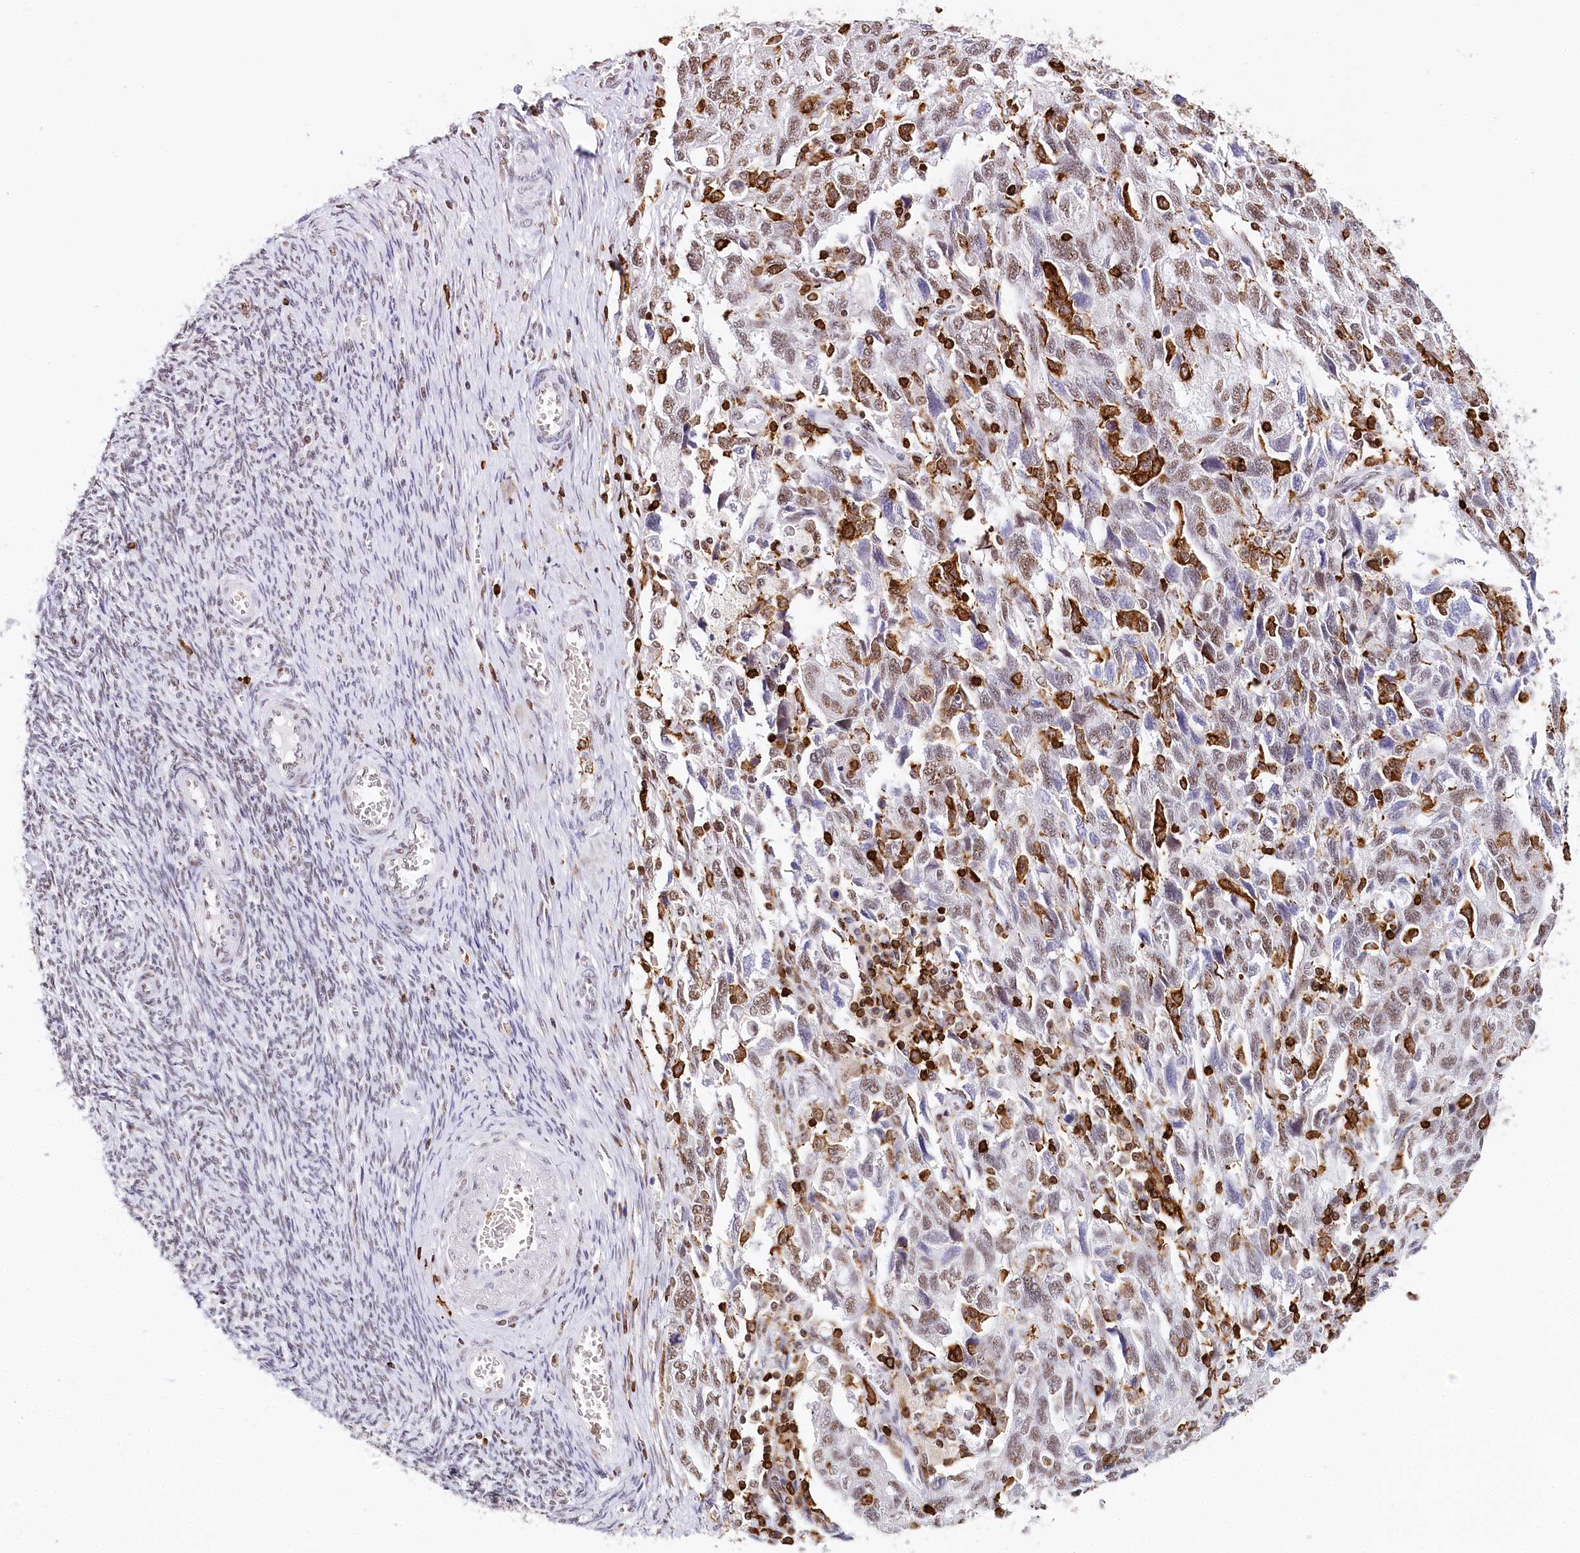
{"staining": {"intensity": "weak", "quantity": ">75%", "location": "nuclear"}, "tissue": "ovarian cancer", "cell_type": "Tumor cells", "image_type": "cancer", "snomed": [{"axis": "morphology", "description": "Carcinoma, NOS"}, {"axis": "morphology", "description": "Cystadenocarcinoma, serous, NOS"}, {"axis": "topography", "description": "Ovary"}], "caption": "Immunohistochemistry histopathology image of ovarian serous cystadenocarcinoma stained for a protein (brown), which exhibits low levels of weak nuclear staining in about >75% of tumor cells.", "gene": "BARD1", "patient": {"sex": "female", "age": 69}}